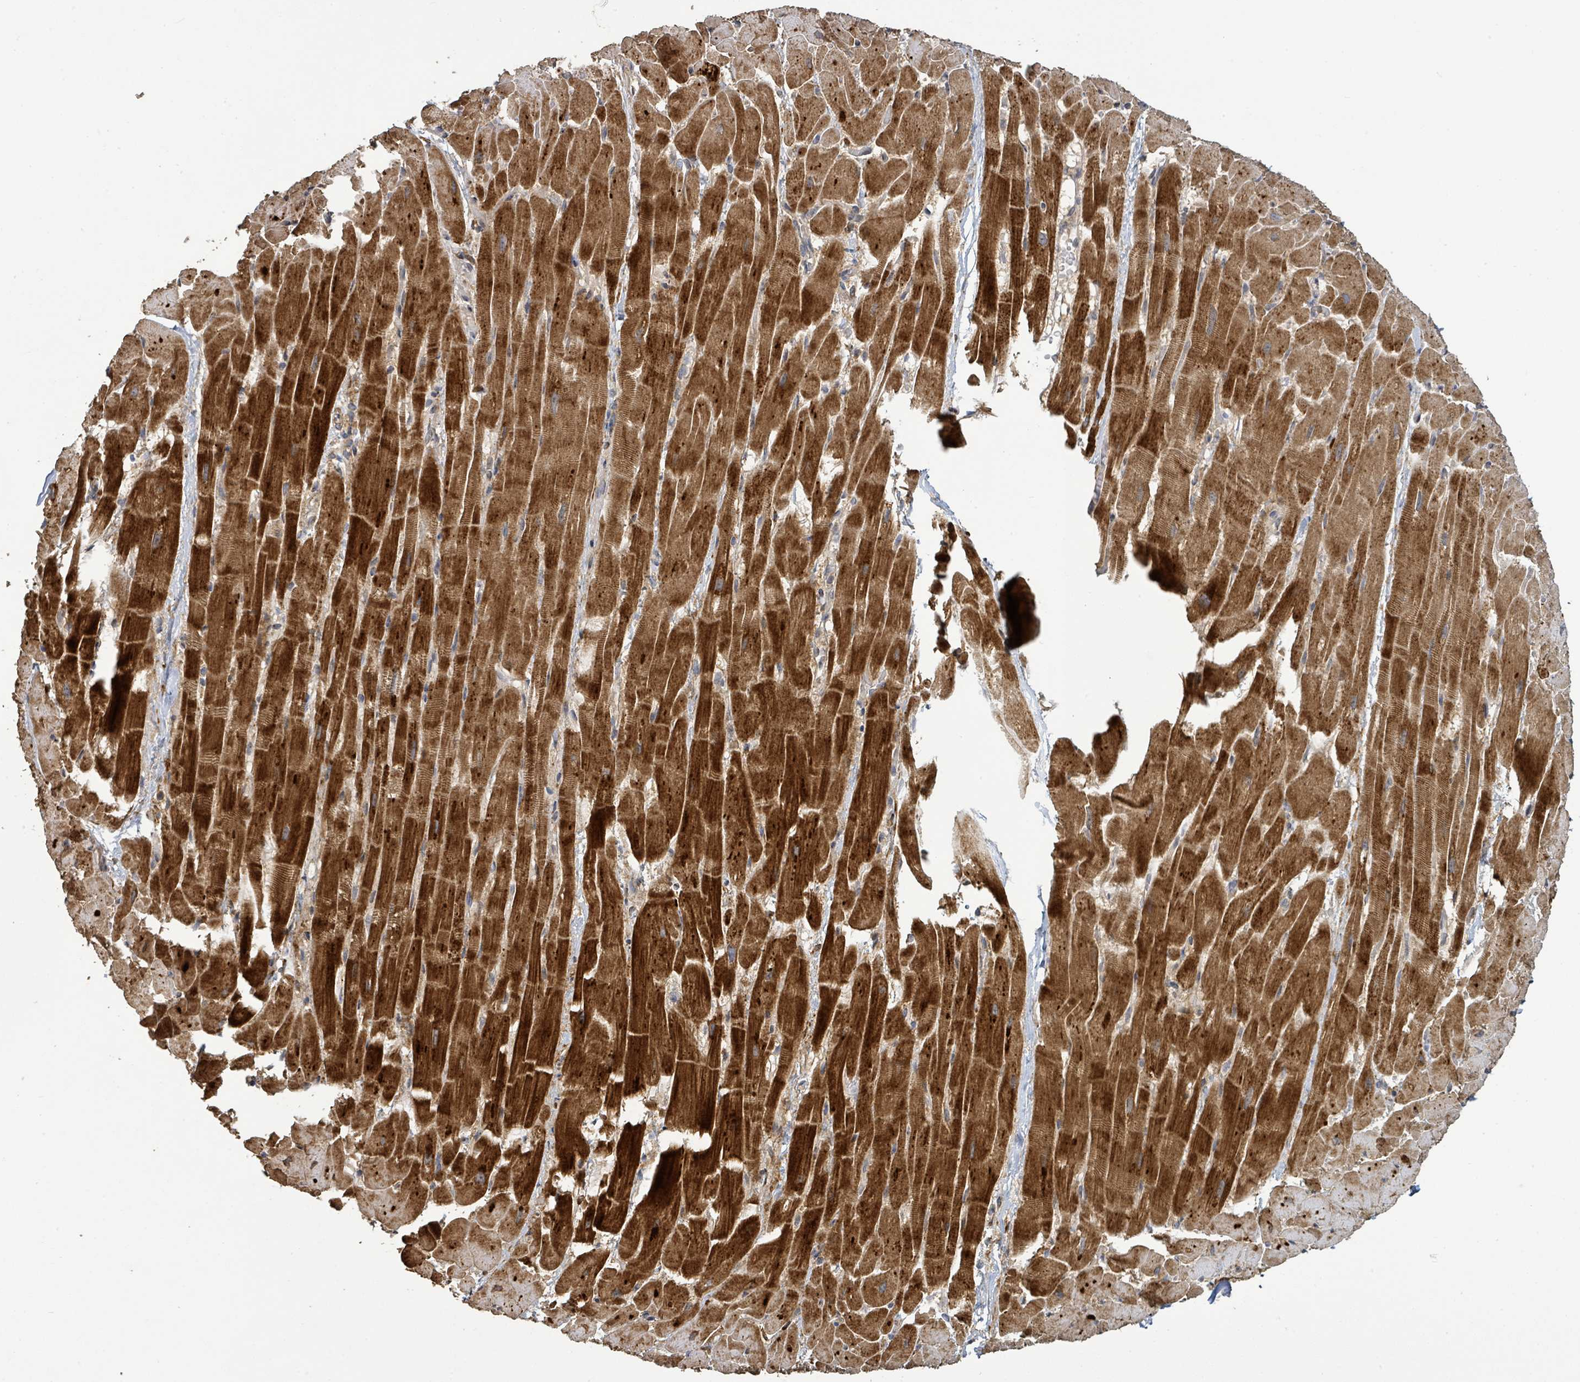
{"staining": {"intensity": "strong", "quantity": ">75%", "location": "cytoplasmic/membranous"}, "tissue": "heart muscle", "cell_type": "Cardiomyocytes", "image_type": "normal", "snomed": [{"axis": "morphology", "description": "Normal tissue, NOS"}, {"axis": "topography", "description": "Heart"}], "caption": "Immunohistochemical staining of normal heart muscle displays strong cytoplasmic/membranous protein positivity in about >75% of cardiomyocytes.", "gene": "STARD4", "patient": {"sex": "male", "age": 37}}